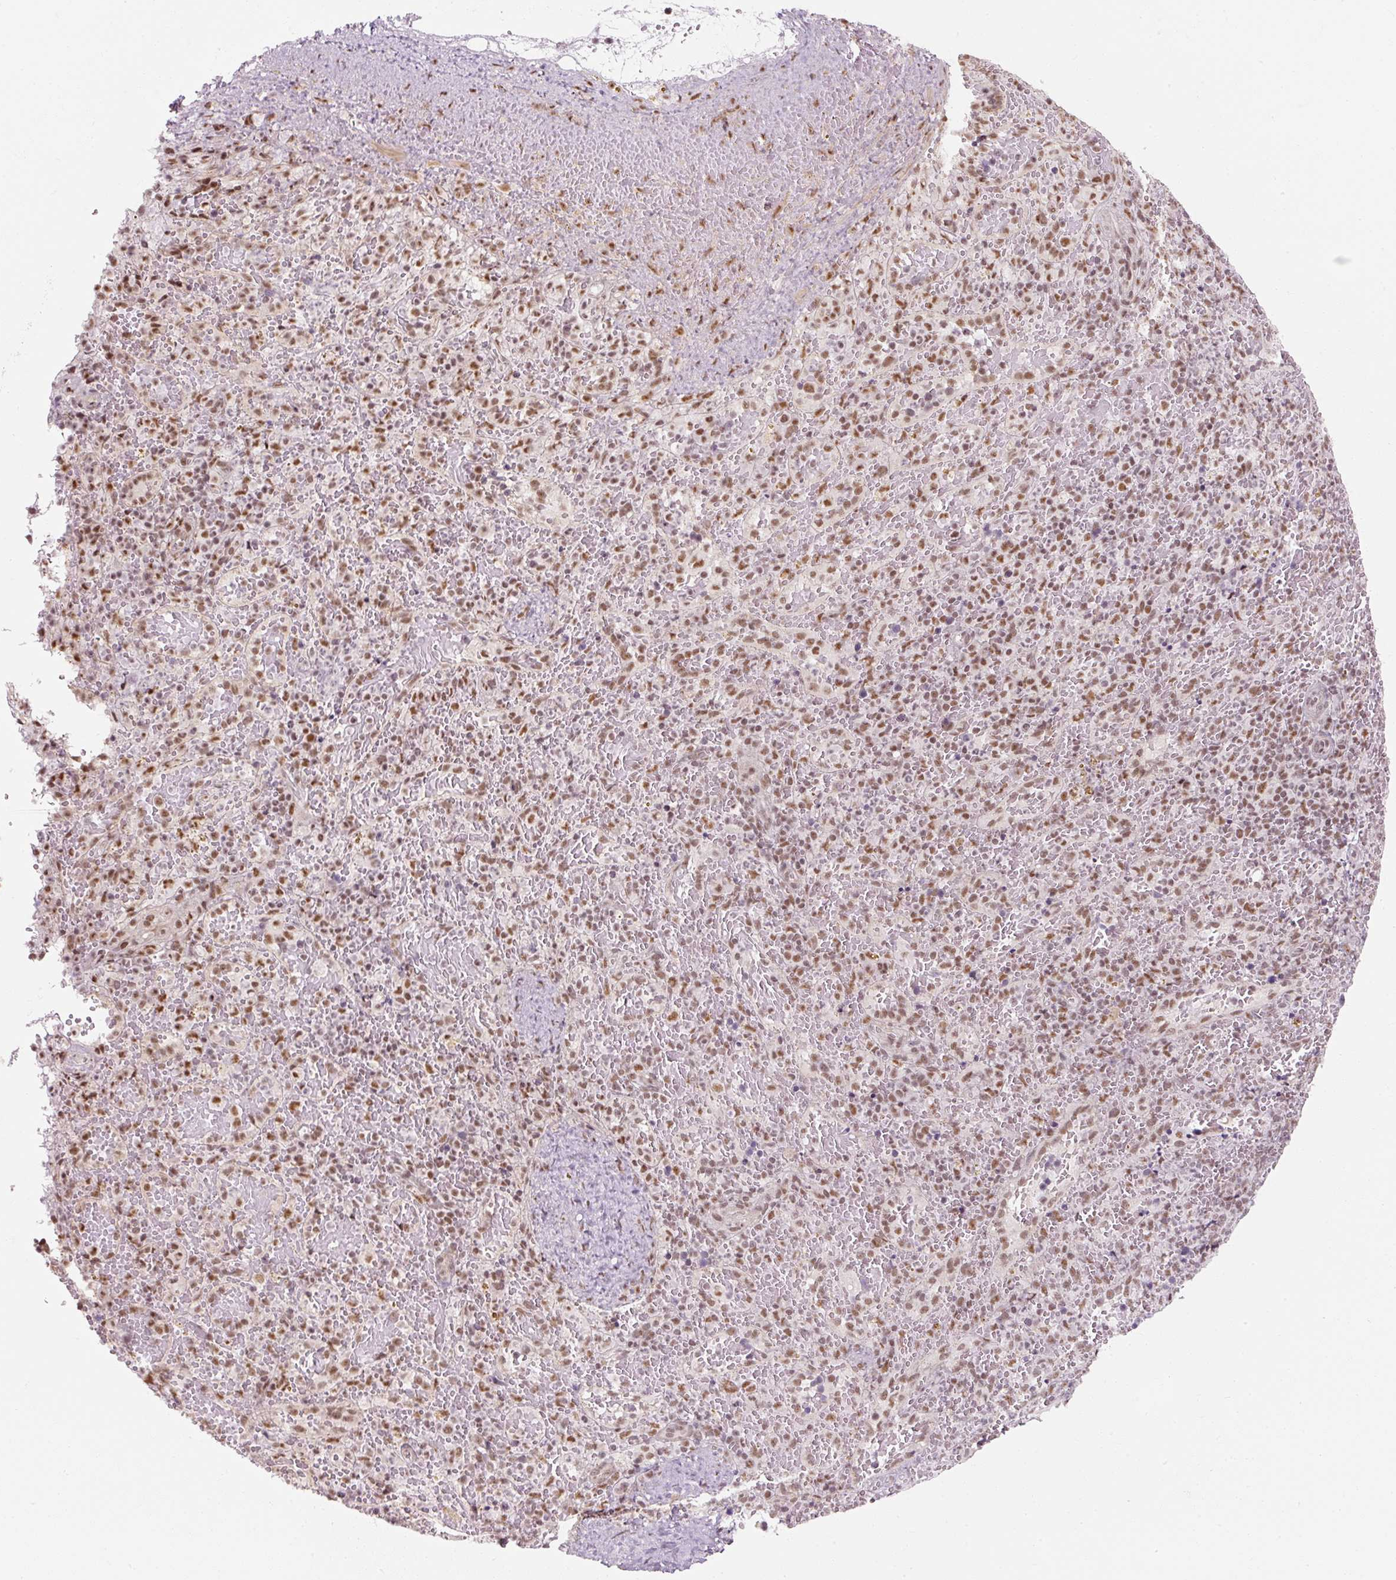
{"staining": {"intensity": "moderate", "quantity": "25%-75%", "location": "nuclear"}, "tissue": "spleen", "cell_type": "Cells in red pulp", "image_type": "normal", "snomed": [{"axis": "morphology", "description": "Normal tissue, NOS"}, {"axis": "topography", "description": "Spleen"}], "caption": "Protein staining by immunohistochemistry (IHC) demonstrates moderate nuclear expression in about 25%-75% of cells in red pulp in normal spleen. (DAB IHC with brightfield microscopy, high magnification).", "gene": "U2AF2", "patient": {"sex": "female", "age": 50}}